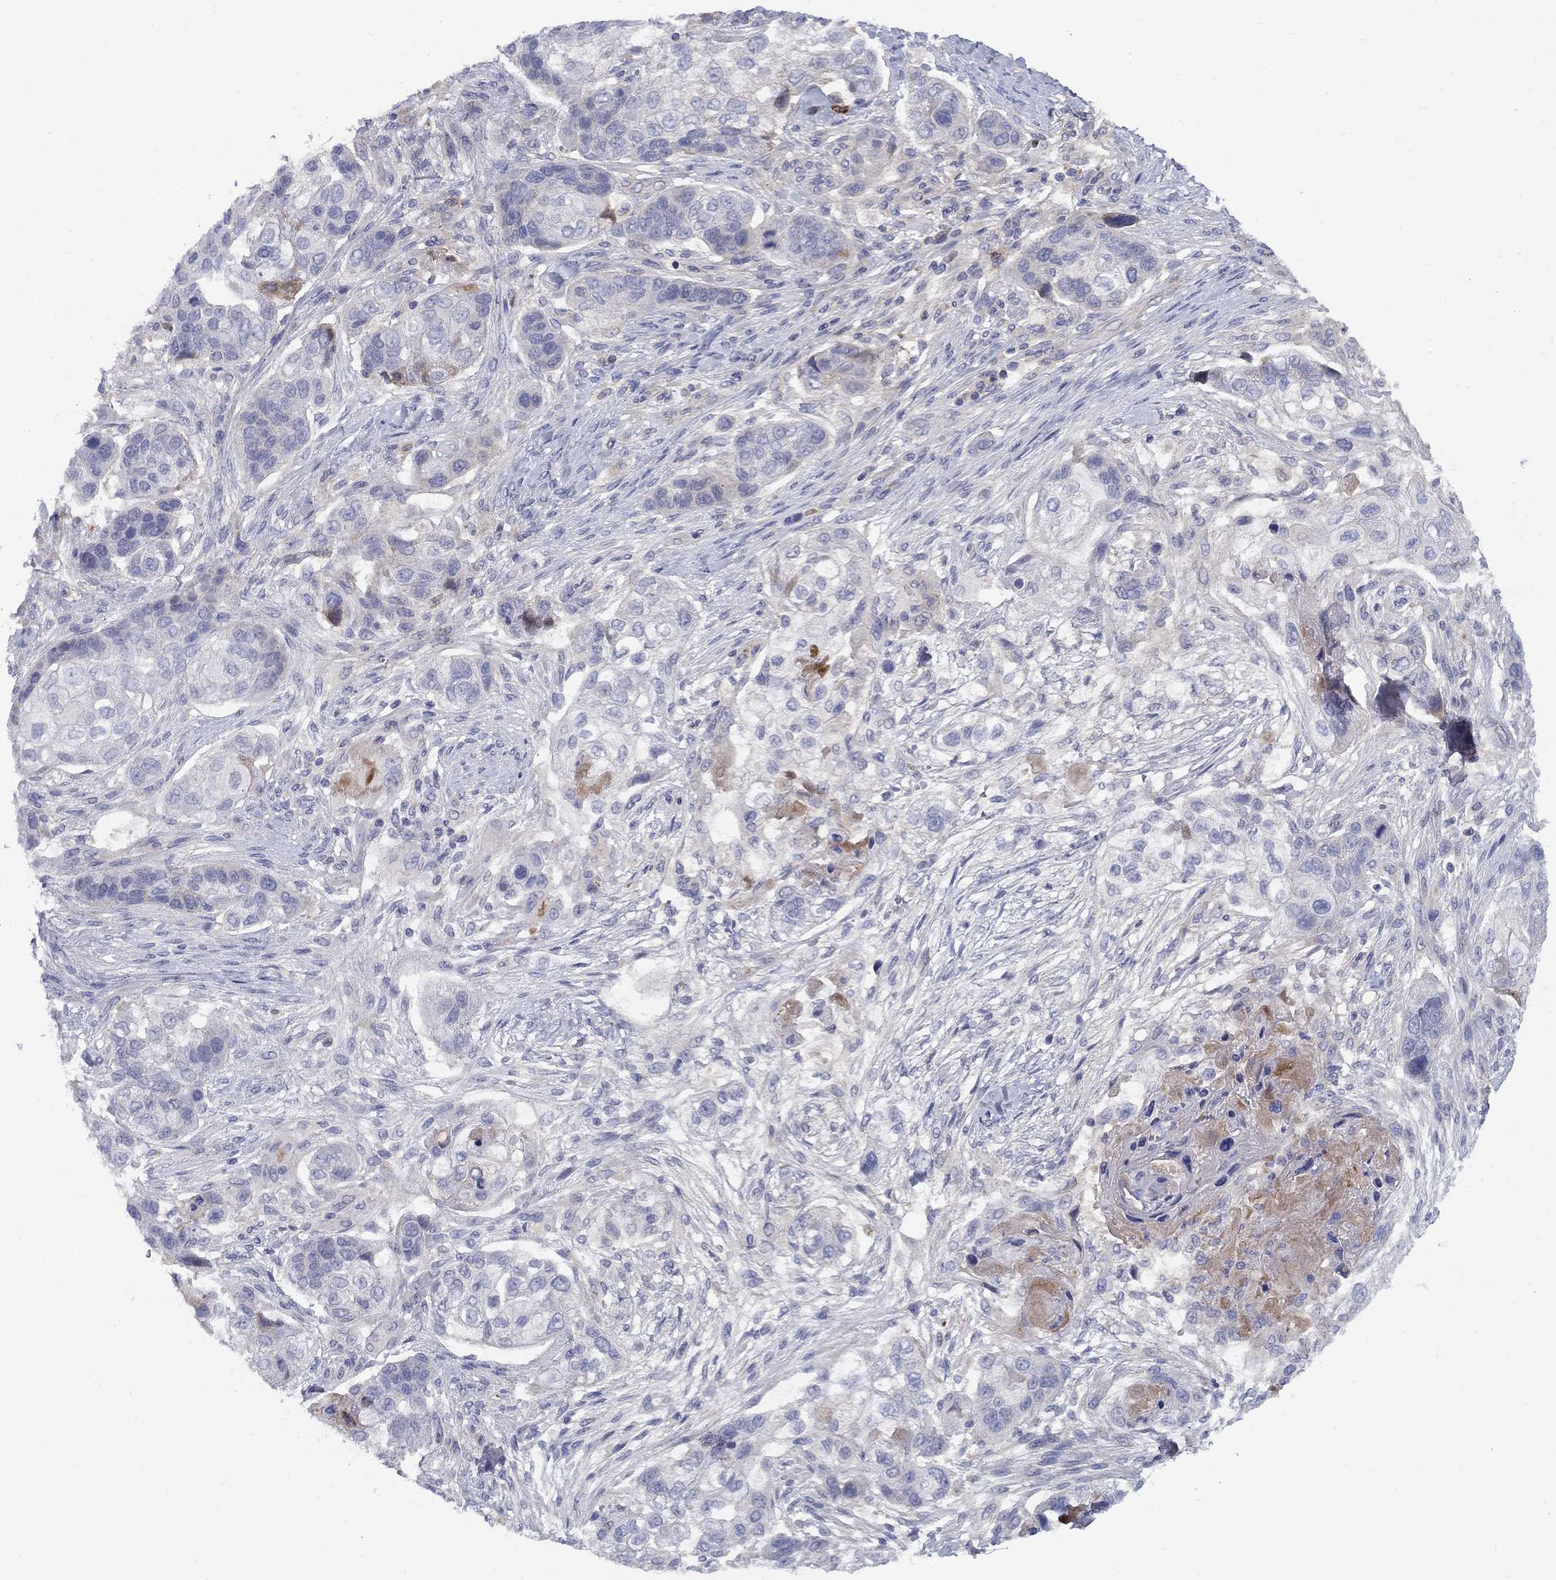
{"staining": {"intensity": "weak", "quantity": "<25%", "location": "cytoplasmic/membranous"}, "tissue": "lung cancer", "cell_type": "Tumor cells", "image_type": "cancer", "snomed": [{"axis": "morphology", "description": "Squamous cell carcinoma, NOS"}, {"axis": "topography", "description": "Lung"}], "caption": "High magnification brightfield microscopy of squamous cell carcinoma (lung) stained with DAB (brown) and counterstained with hematoxylin (blue): tumor cells show no significant positivity.", "gene": "EPDR1", "patient": {"sex": "male", "age": 69}}